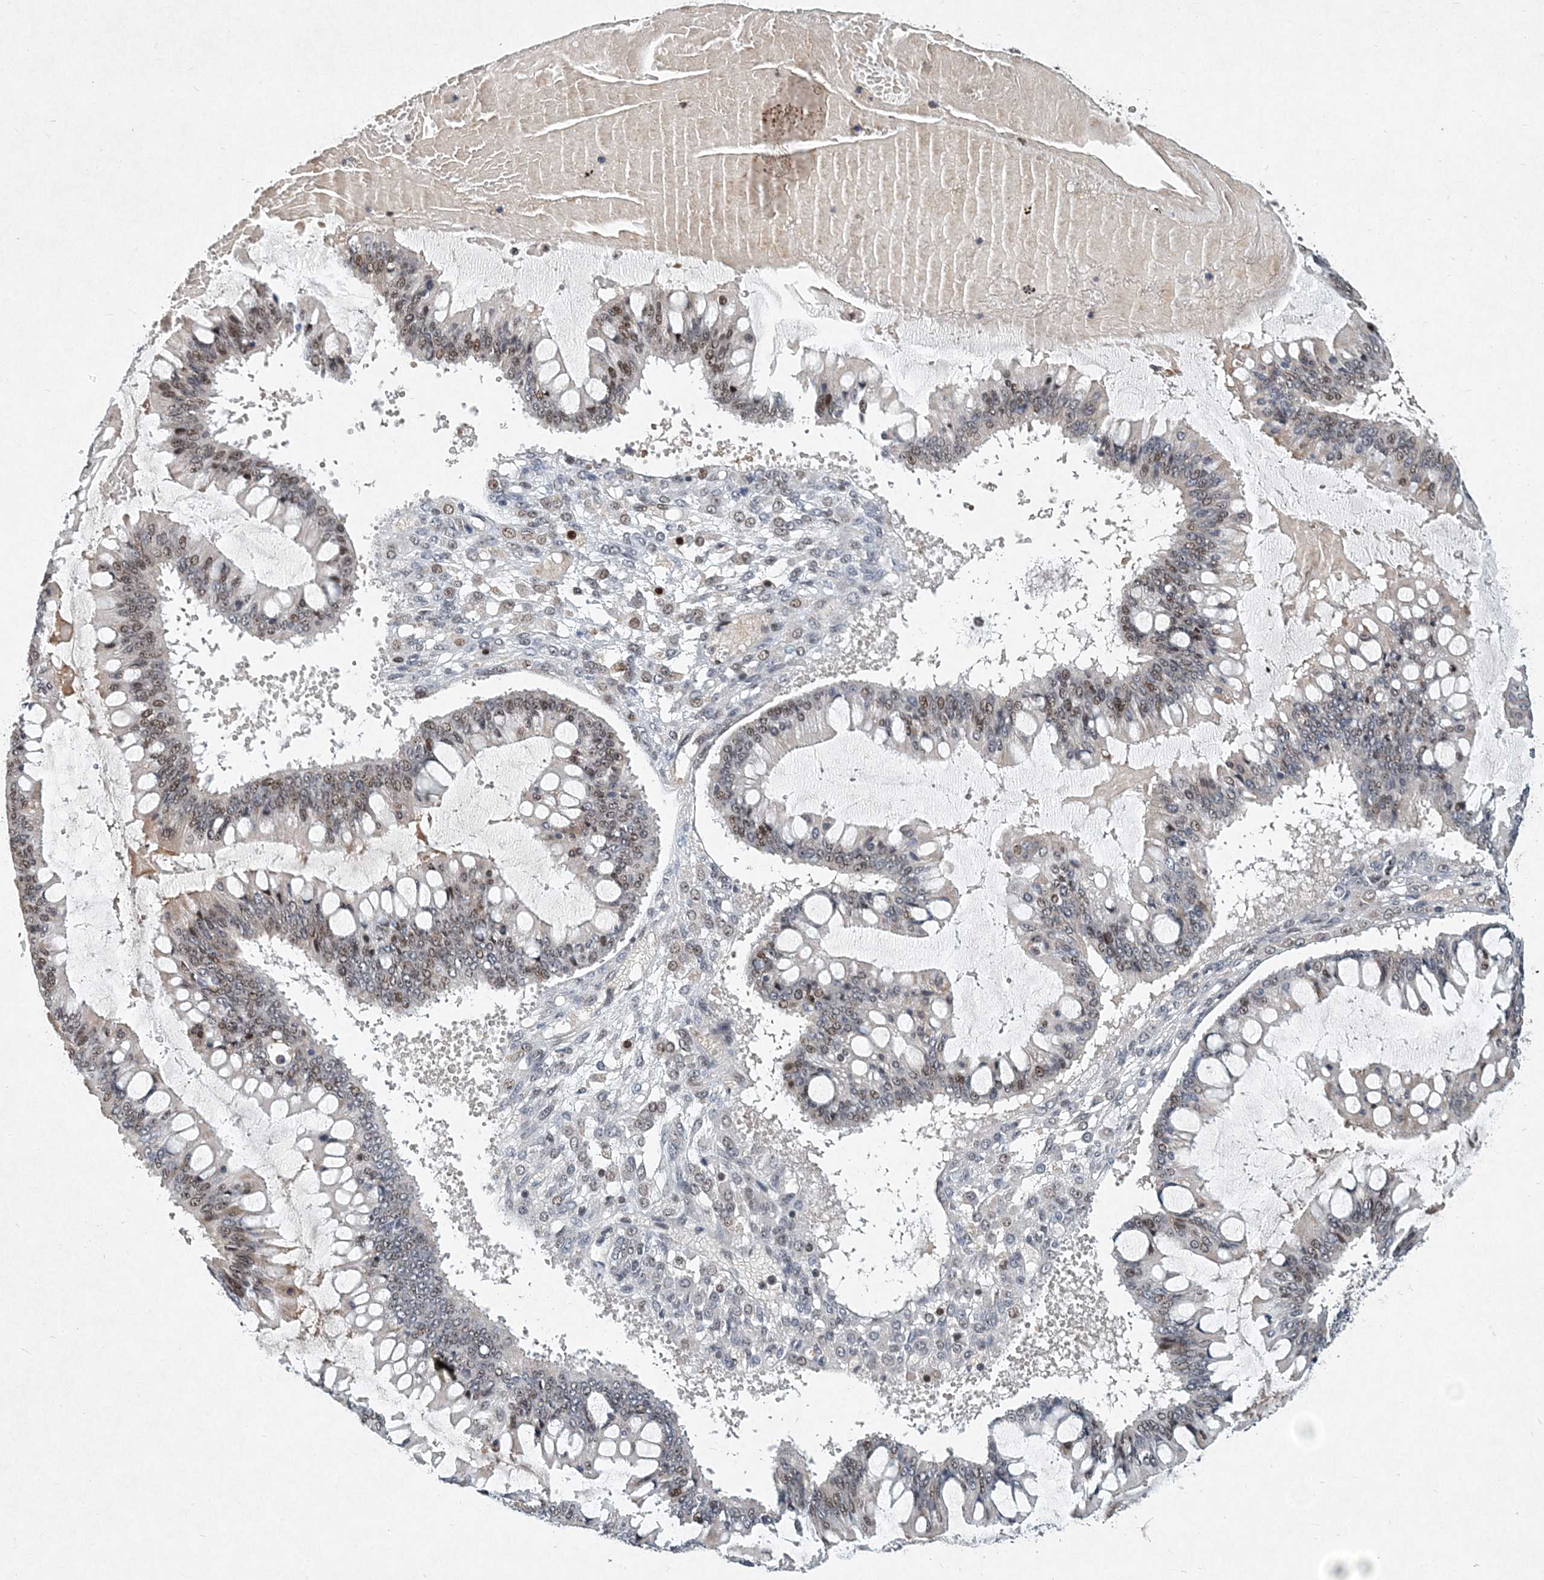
{"staining": {"intensity": "weak", "quantity": "<25%", "location": "nuclear"}, "tissue": "ovarian cancer", "cell_type": "Tumor cells", "image_type": "cancer", "snomed": [{"axis": "morphology", "description": "Cystadenocarcinoma, mucinous, NOS"}, {"axis": "topography", "description": "Ovary"}], "caption": "High power microscopy histopathology image of an IHC photomicrograph of ovarian mucinous cystadenocarcinoma, revealing no significant positivity in tumor cells. The staining was performed using DAB (3,3'-diaminobenzidine) to visualize the protein expression in brown, while the nuclei were stained in blue with hematoxylin (Magnification: 20x).", "gene": "KPNA4", "patient": {"sex": "female", "age": 73}}